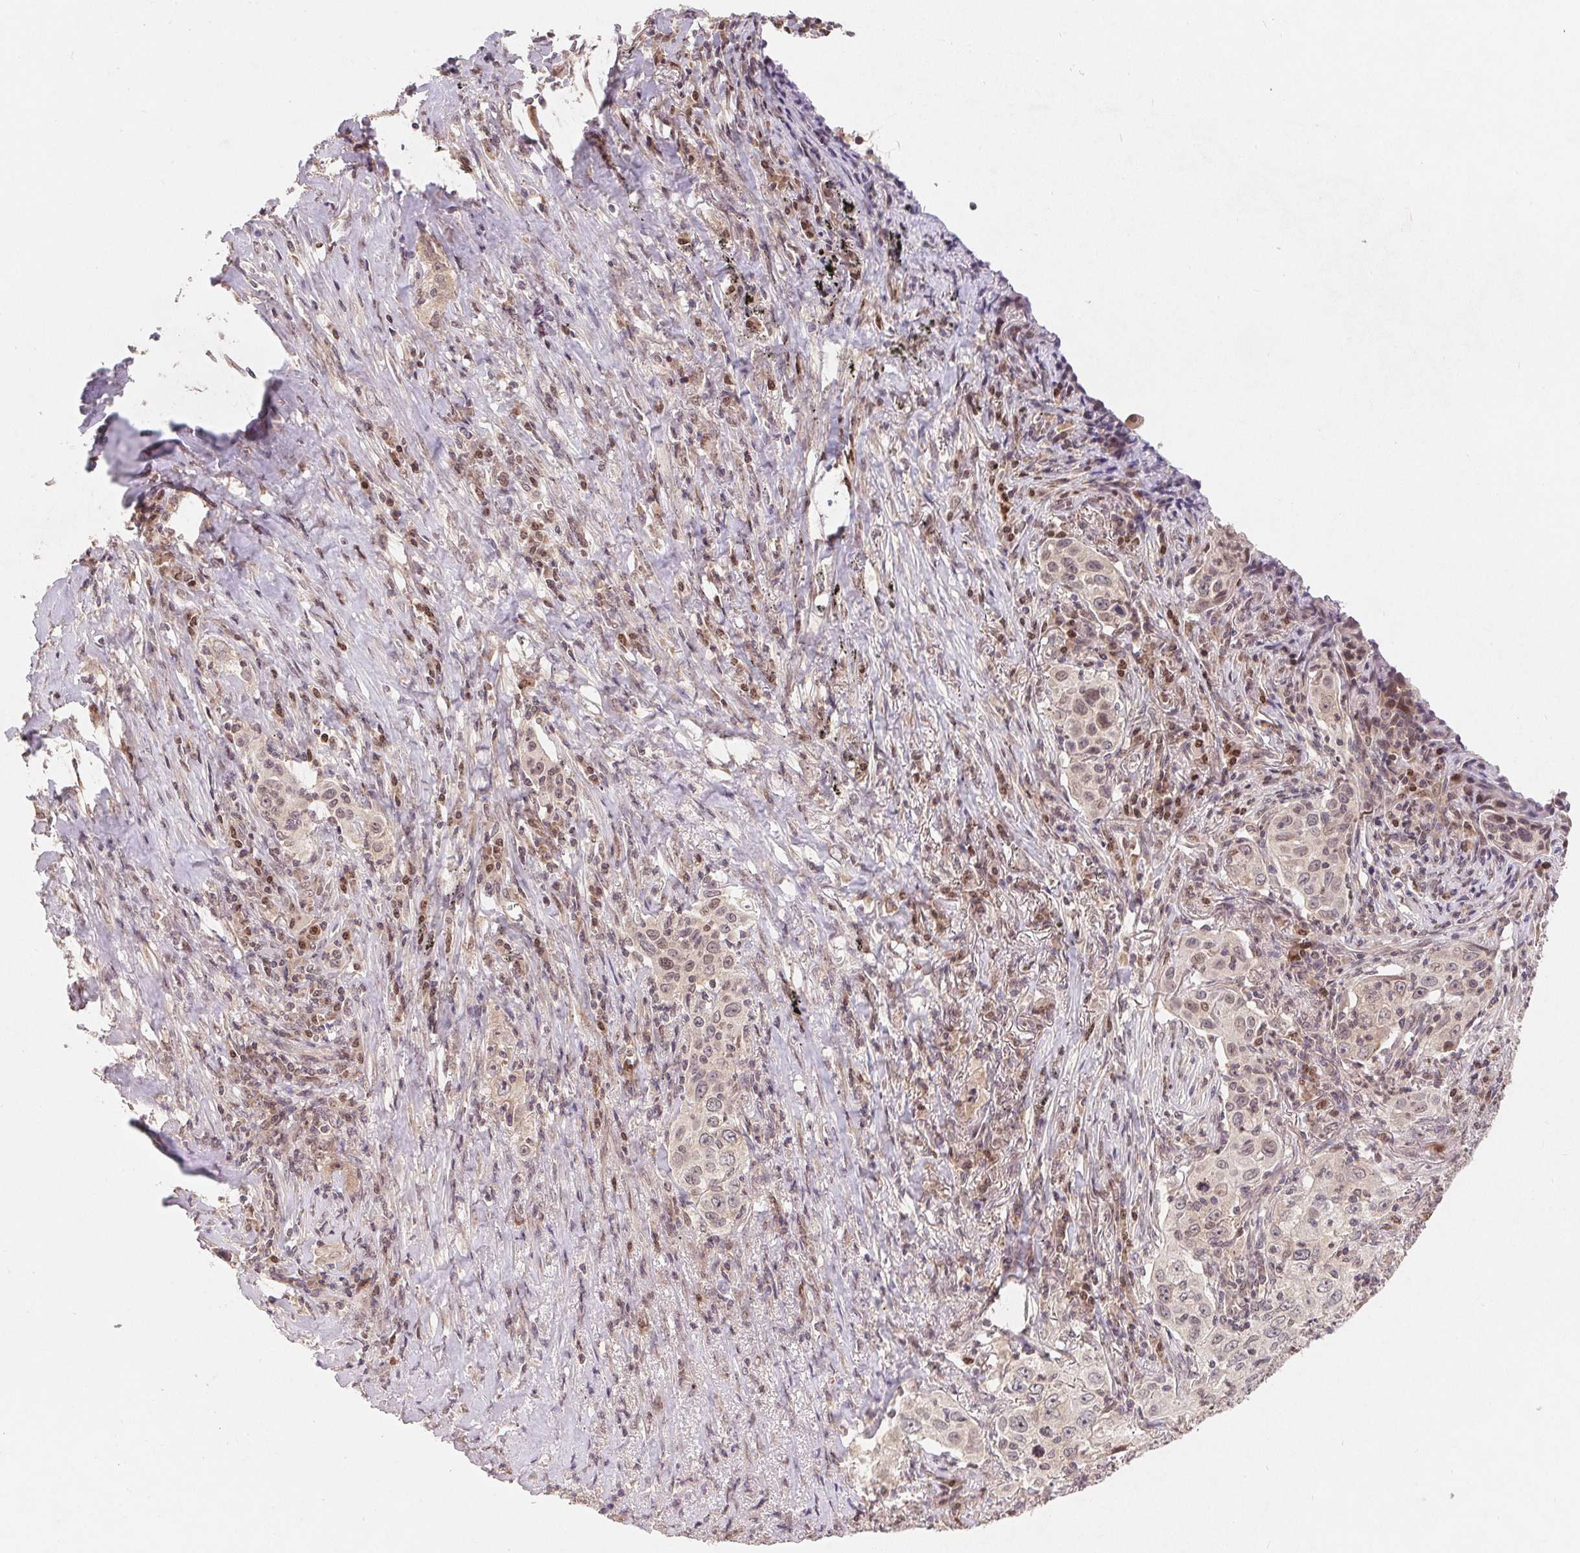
{"staining": {"intensity": "weak", "quantity": "<25%", "location": "nuclear"}, "tissue": "lung cancer", "cell_type": "Tumor cells", "image_type": "cancer", "snomed": [{"axis": "morphology", "description": "Squamous cell carcinoma, NOS"}, {"axis": "topography", "description": "Lung"}], "caption": "Human lung cancer stained for a protein using IHC displays no positivity in tumor cells.", "gene": "HMGN3", "patient": {"sex": "male", "age": 71}}